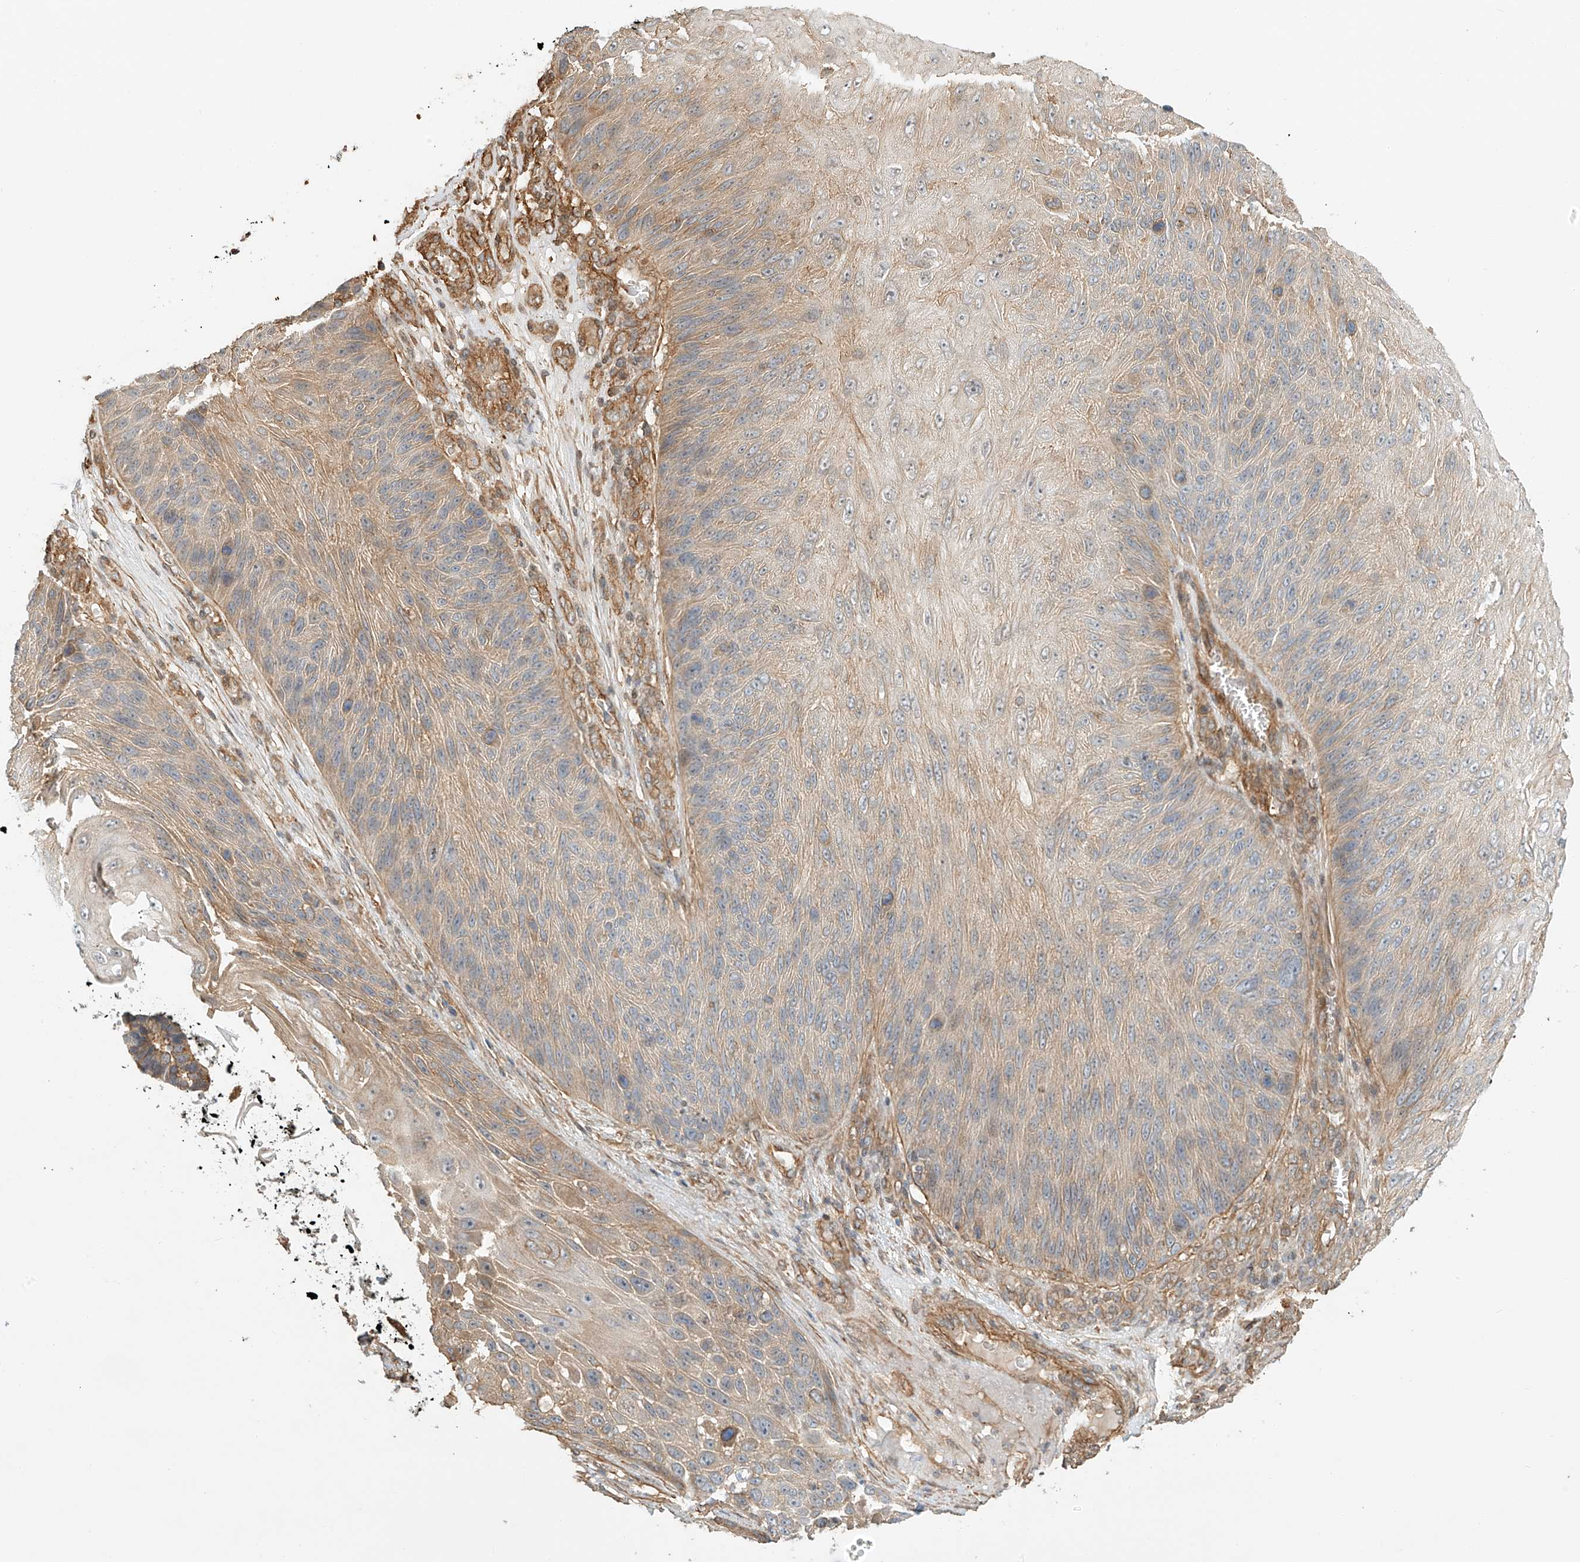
{"staining": {"intensity": "weak", "quantity": "25%-75%", "location": "cytoplasmic/membranous"}, "tissue": "skin cancer", "cell_type": "Tumor cells", "image_type": "cancer", "snomed": [{"axis": "morphology", "description": "Squamous cell carcinoma, NOS"}, {"axis": "topography", "description": "Skin"}], "caption": "Skin squamous cell carcinoma stained with a protein marker displays weak staining in tumor cells.", "gene": "CSMD3", "patient": {"sex": "female", "age": 88}}